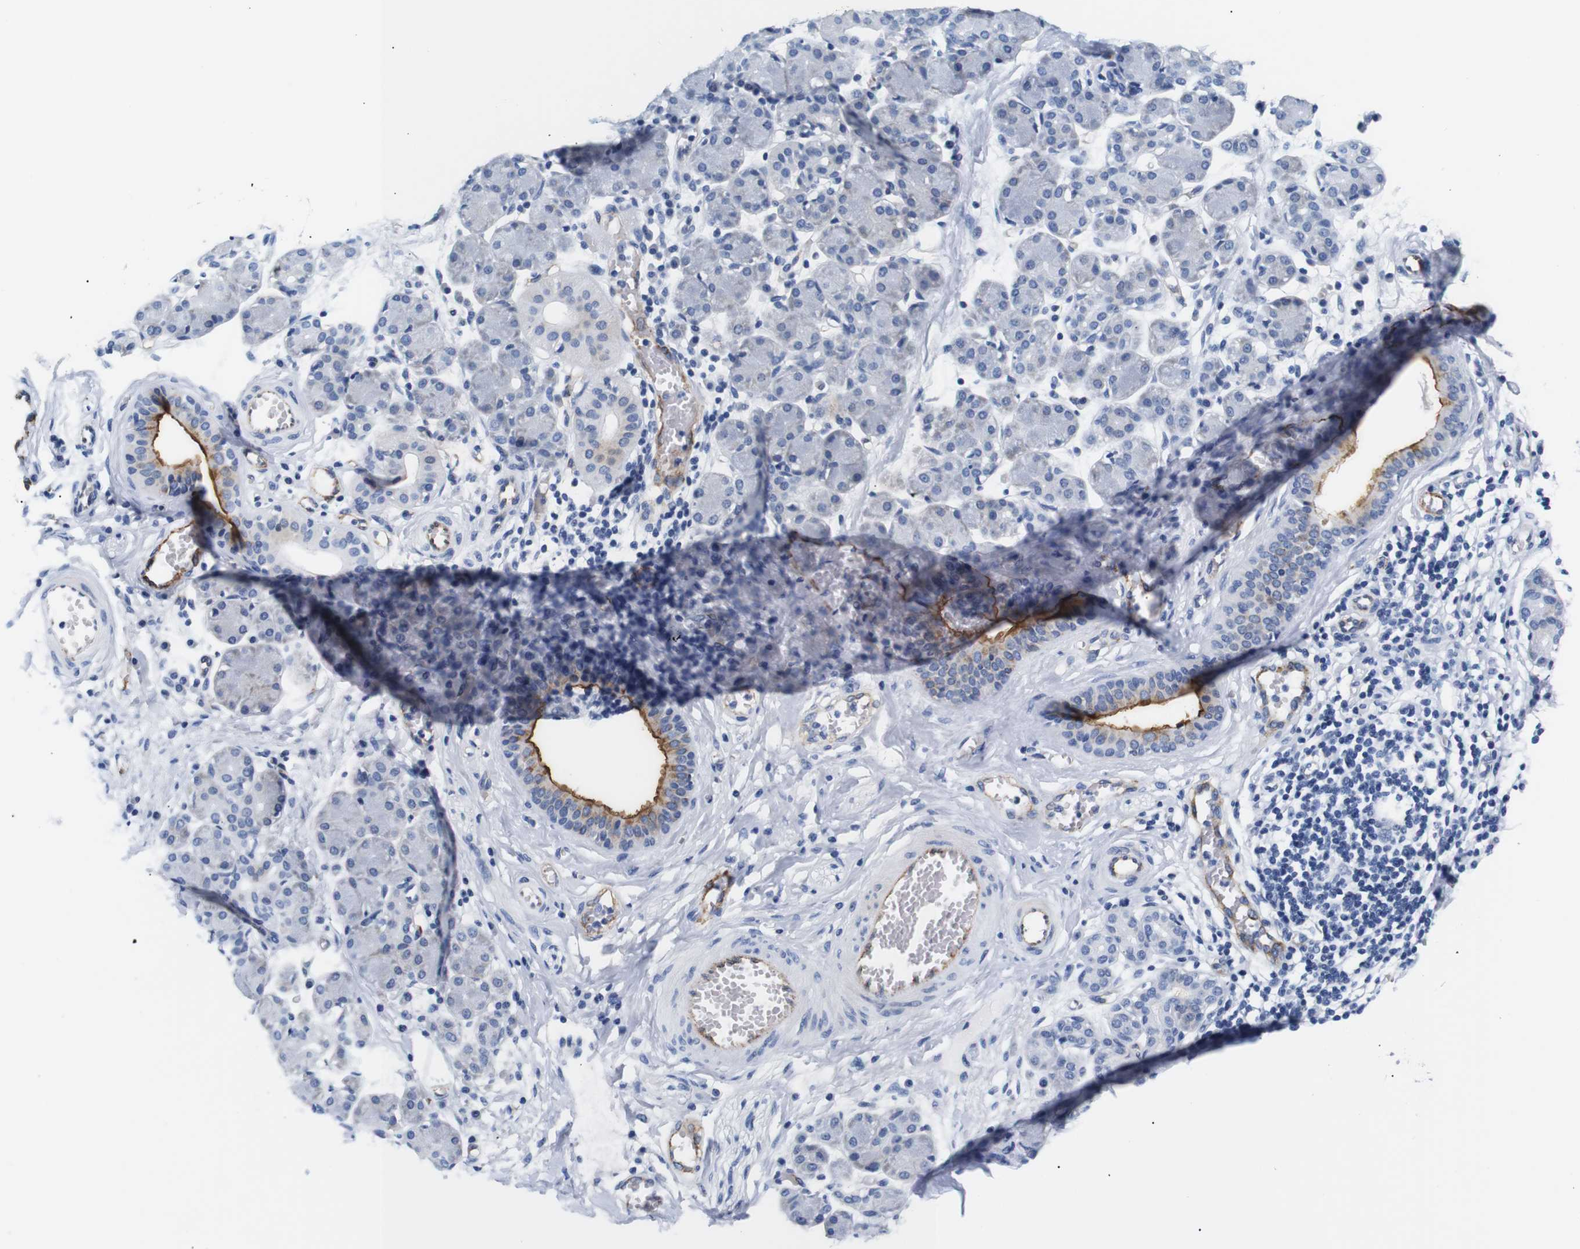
{"staining": {"intensity": "moderate", "quantity": "<25%", "location": "cytoplasmic/membranous"}, "tissue": "salivary gland", "cell_type": "Glandular cells", "image_type": "normal", "snomed": [{"axis": "morphology", "description": "Normal tissue, NOS"}, {"axis": "morphology", "description": "Inflammation, NOS"}, {"axis": "topography", "description": "Lymph node"}, {"axis": "topography", "description": "Salivary gland"}], "caption": "The photomicrograph exhibits staining of benign salivary gland, revealing moderate cytoplasmic/membranous protein positivity (brown color) within glandular cells.", "gene": "MUC4", "patient": {"sex": "male", "age": 3}}